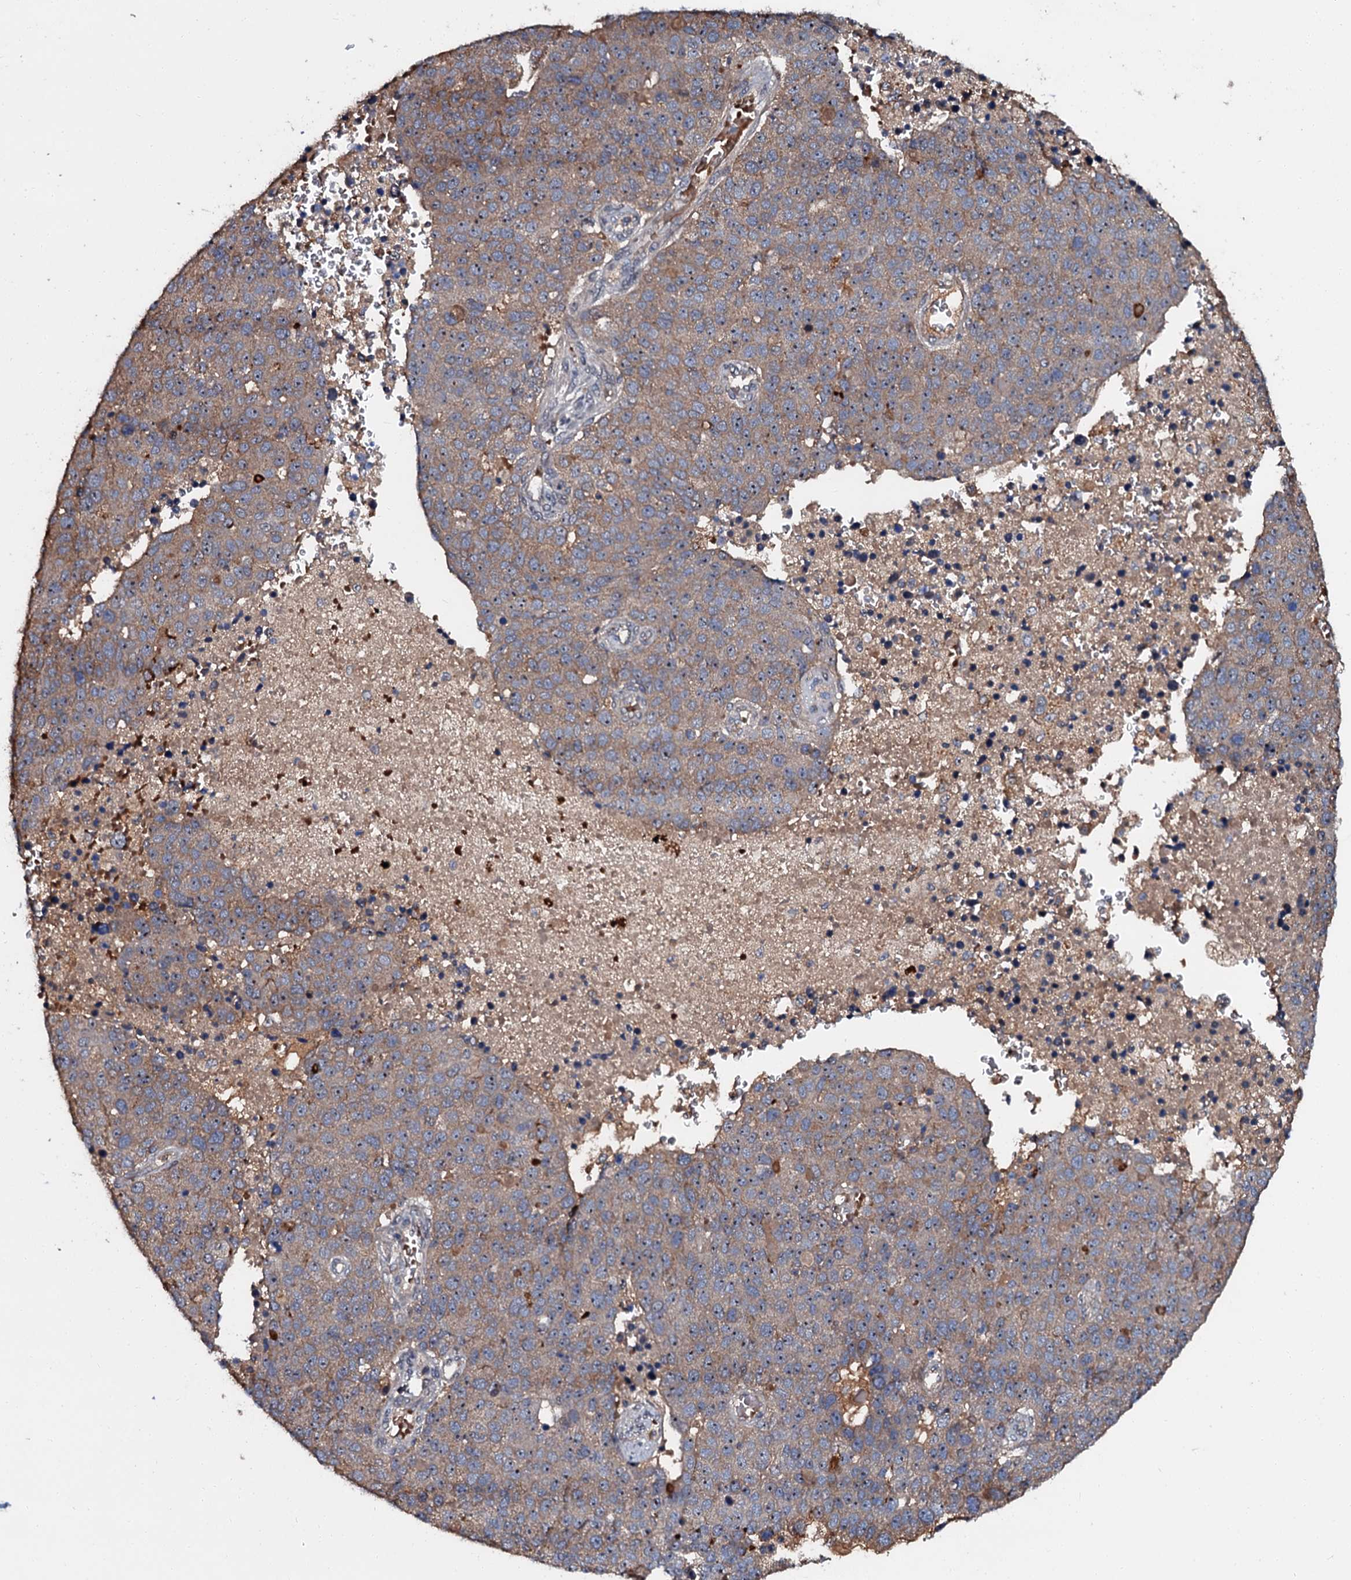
{"staining": {"intensity": "weak", "quantity": ">75%", "location": "cytoplasmic/membranous"}, "tissue": "pancreatic cancer", "cell_type": "Tumor cells", "image_type": "cancer", "snomed": [{"axis": "morphology", "description": "Adenocarcinoma, NOS"}, {"axis": "topography", "description": "Pancreas"}], "caption": "Immunohistochemical staining of human pancreatic cancer (adenocarcinoma) shows low levels of weak cytoplasmic/membranous expression in about >75% of tumor cells.", "gene": "N4BP1", "patient": {"sex": "female", "age": 61}}